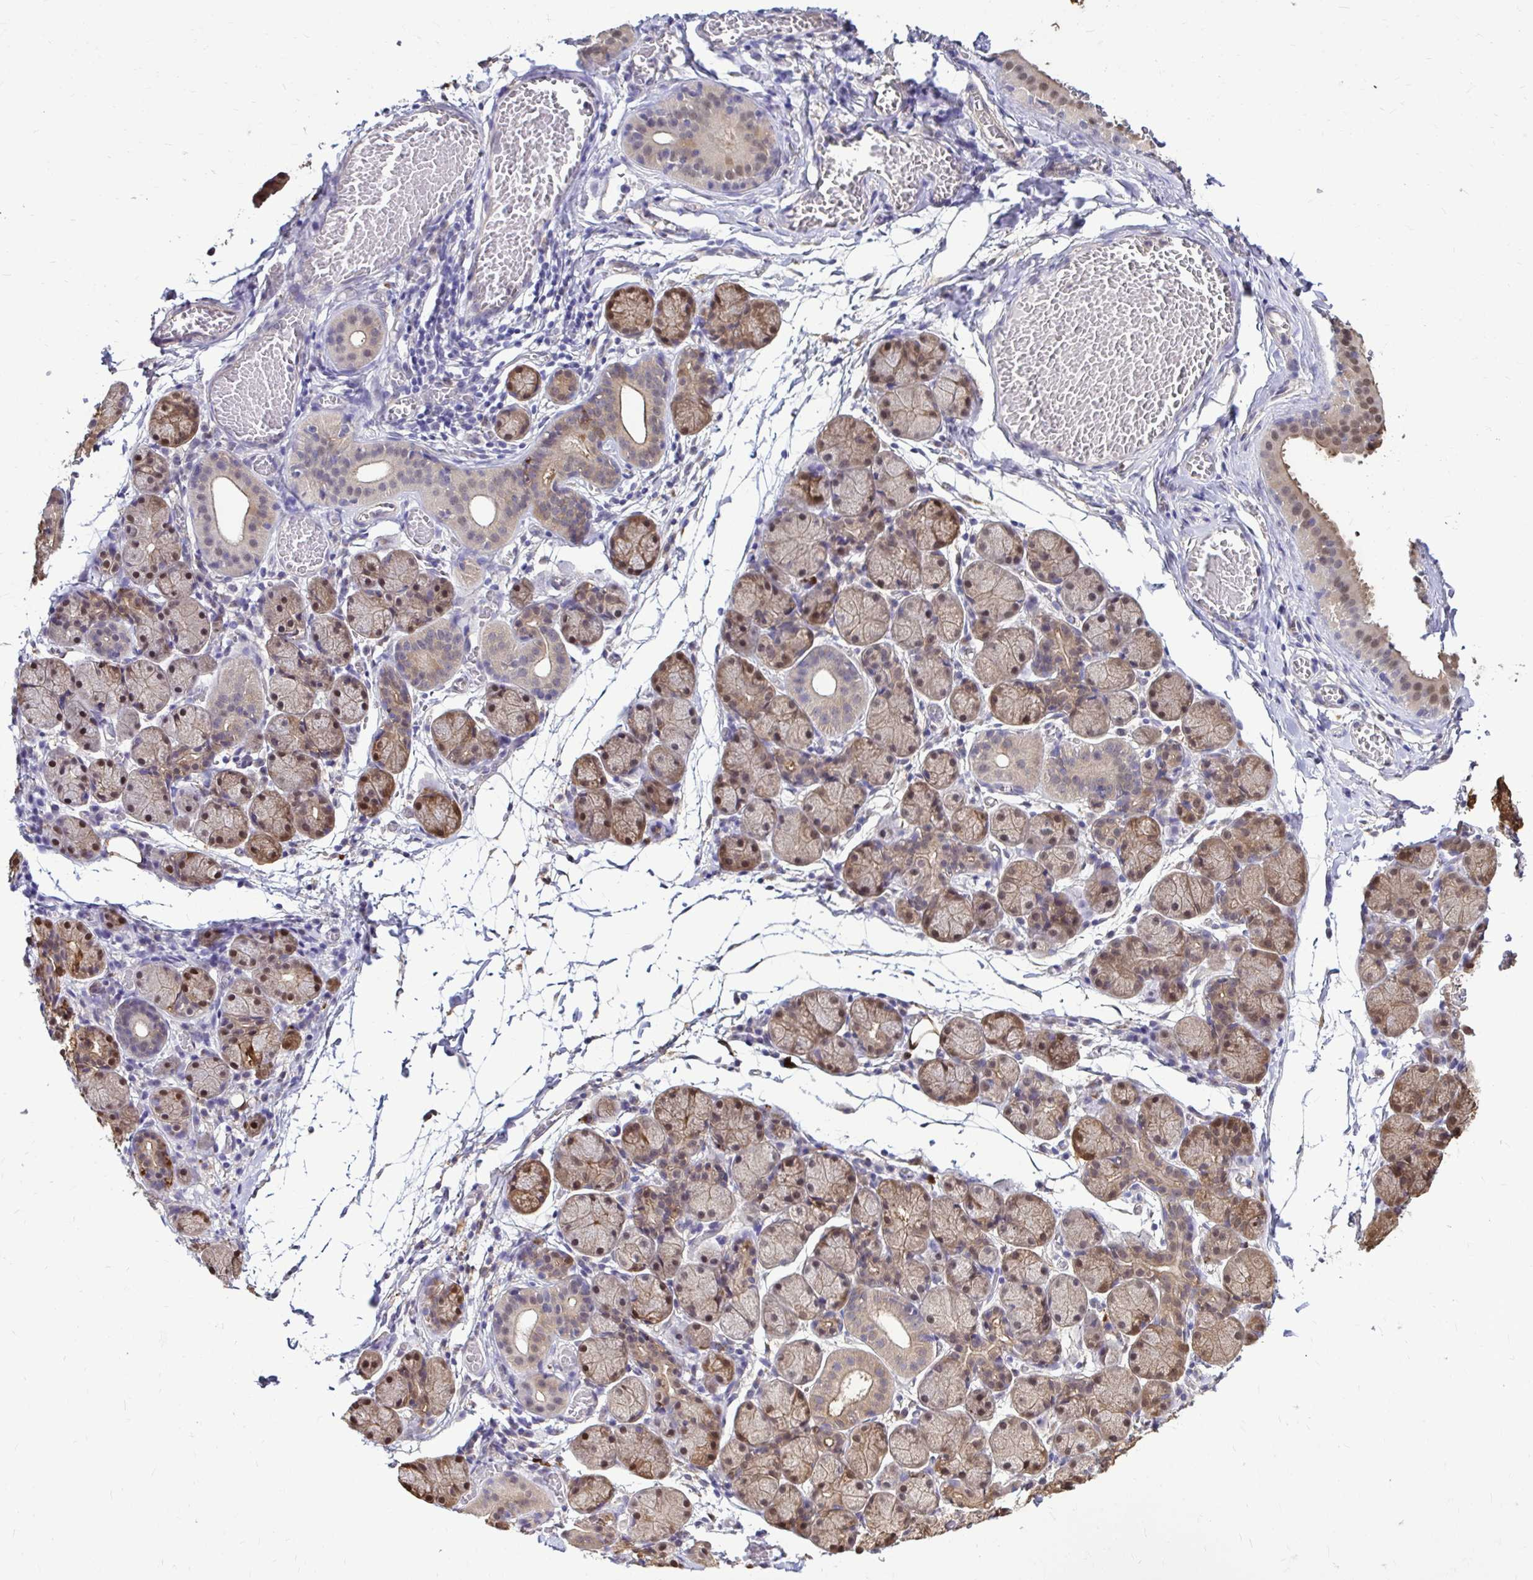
{"staining": {"intensity": "moderate", "quantity": "25%-75%", "location": "cytoplasmic/membranous,nuclear"}, "tissue": "salivary gland", "cell_type": "Glandular cells", "image_type": "normal", "snomed": [{"axis": "morphology", "description": "Normal tissue, NOS"}, {"axis": "topography", "description": "Salivary gland"}], "caption": "Glandular cells exhibit moderate cytoplasmic/membranous,nuclear positivity in about 25%-75% of cells in normal salivary gland.", "gene": "IDH1", "patient": {"sex": "female", "age": 24}}